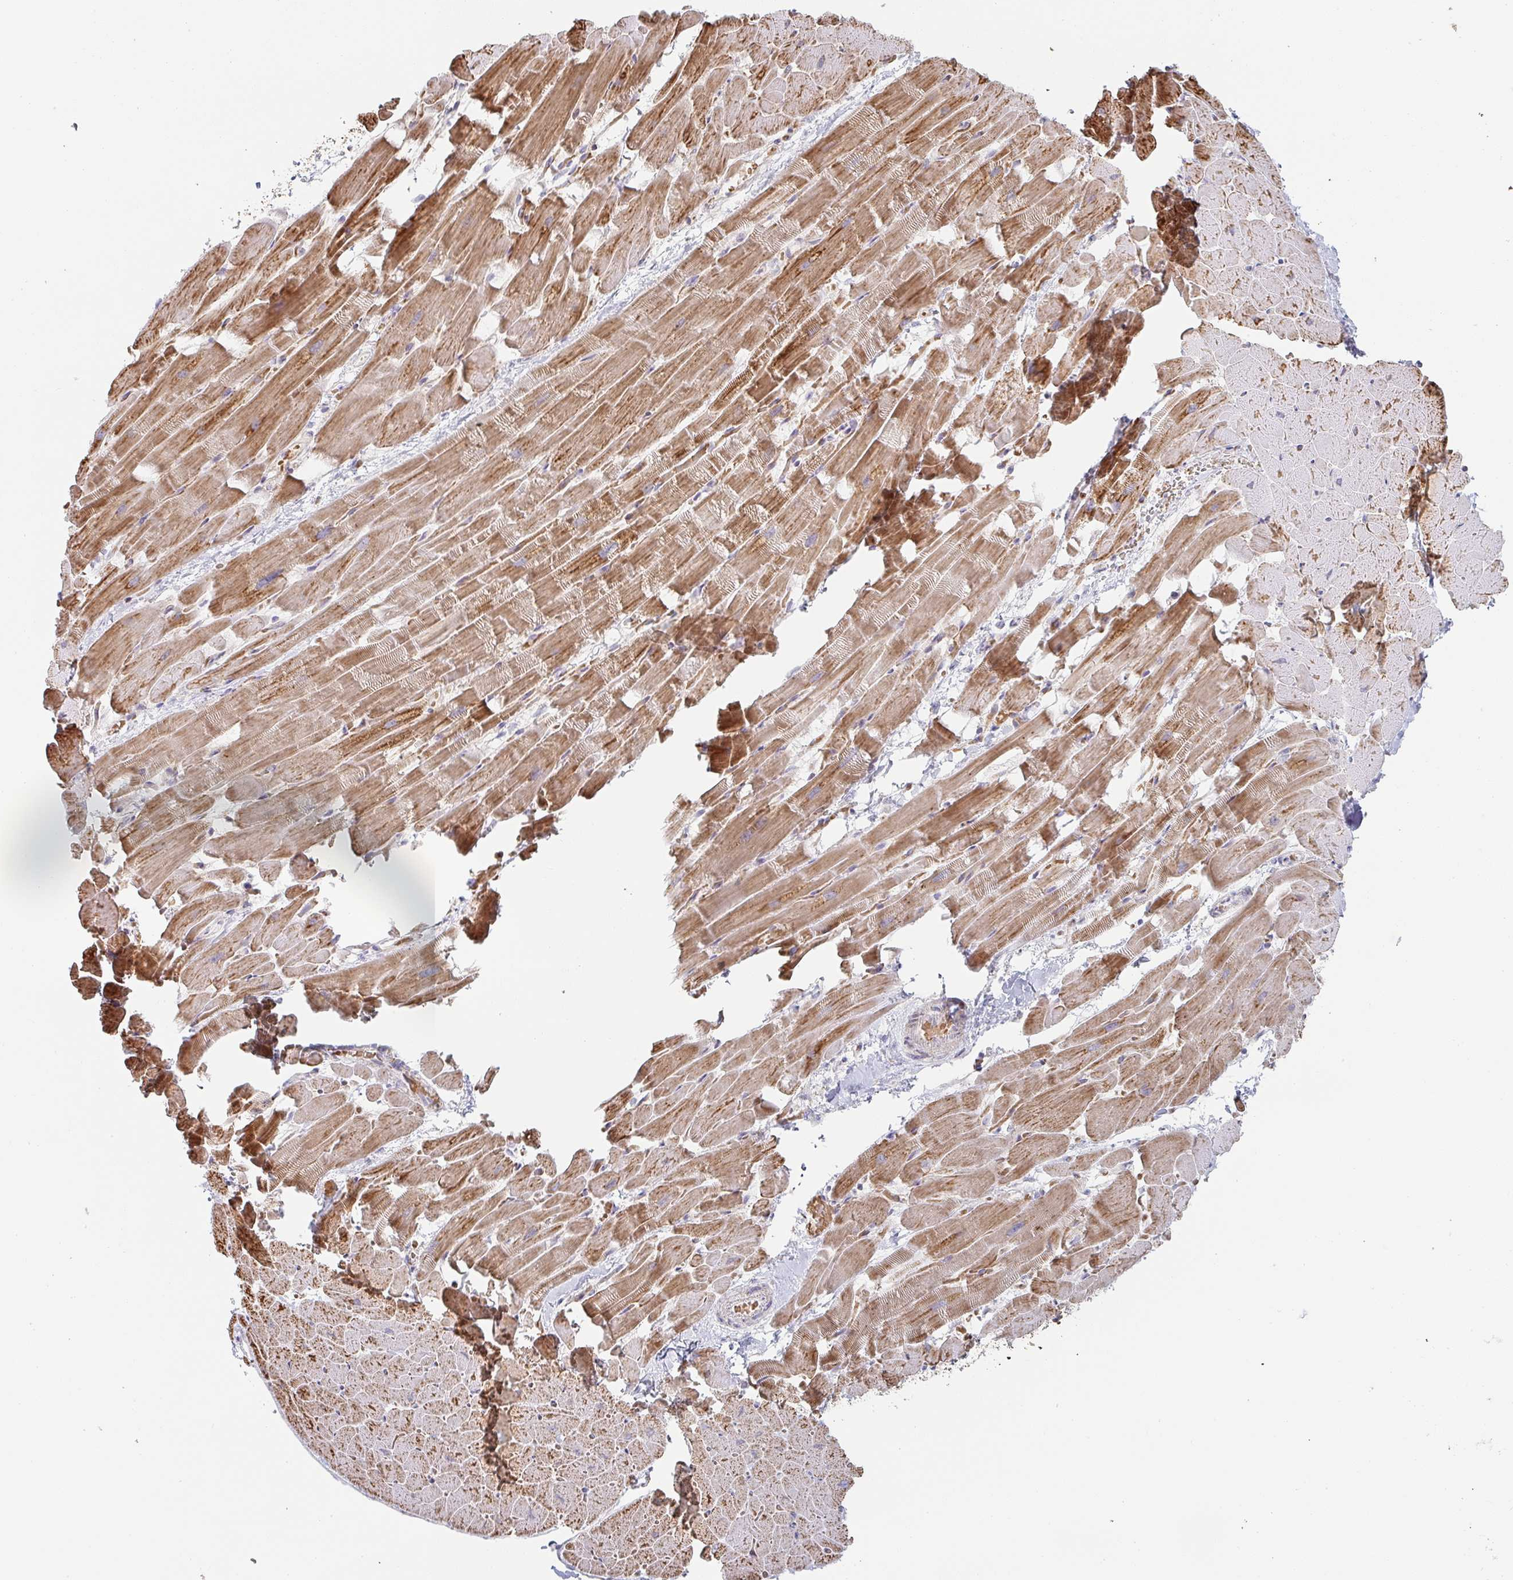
{"staining": {"intensity": "strong", "quantity": ">75%", "location": "cytoplasmic/membranous"}, "tissue": "heart muscle", "cell_type": "Cardiomyocytes", "image_type": "normal", "snomed": [{"axis": "morphology", "description": "Normal tissue, NOS"}, {"axis": "topography", "description": "Heart"}], "caption": "Unremarkable heart muscle reveals strong cytoplasmic/membranous staining in approximately >75% of cardiomyocytes (Brightfield microscopy of DAB IHC at high magnification)..", "gene": "ZNF526", "patient": {"sex": "male", "age": 37}}